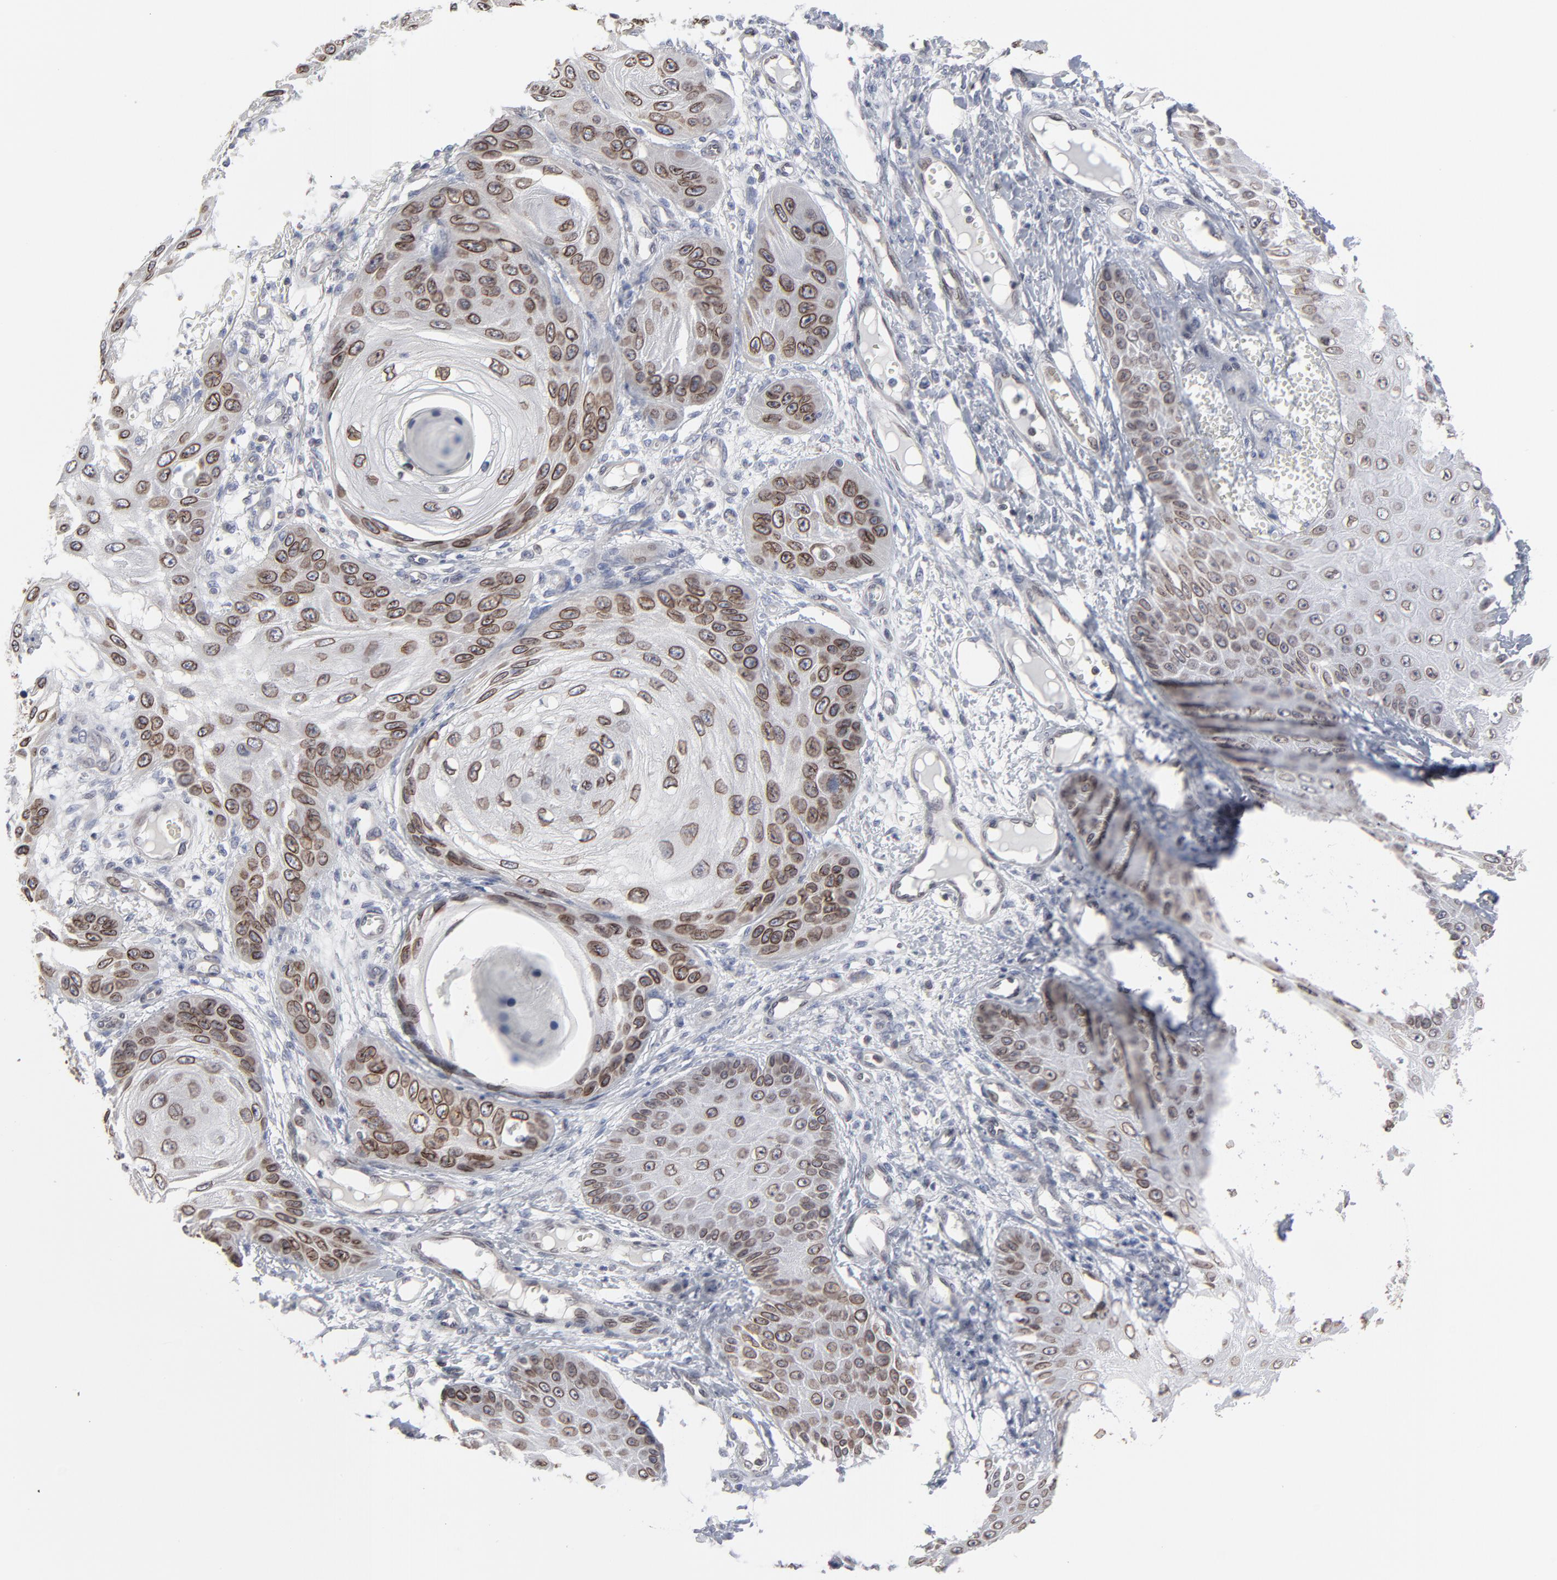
{"staining": {"intensity": "moderate", "quantity": ">75%", "location": "cytoplasmic/membranous,nuclear"}, "tissue": "skin cancer", "cell_type": "Tumor cells", "image_type": "cancer", "snomed": [{"axis": "morphology", "description": "Squamous cell carcinoma, NOS"}, {"axis": "topography", "description": "Skin"}], "caption": "This is a photomicrograph of IHC staining of skin squamous cell carcinoma, which shows moderate positivity in the cytoplasmic/membranous and nuclear of tumor cells.", "gene": "SYNE2", "patient": {"sex": "female", "age": 40}}